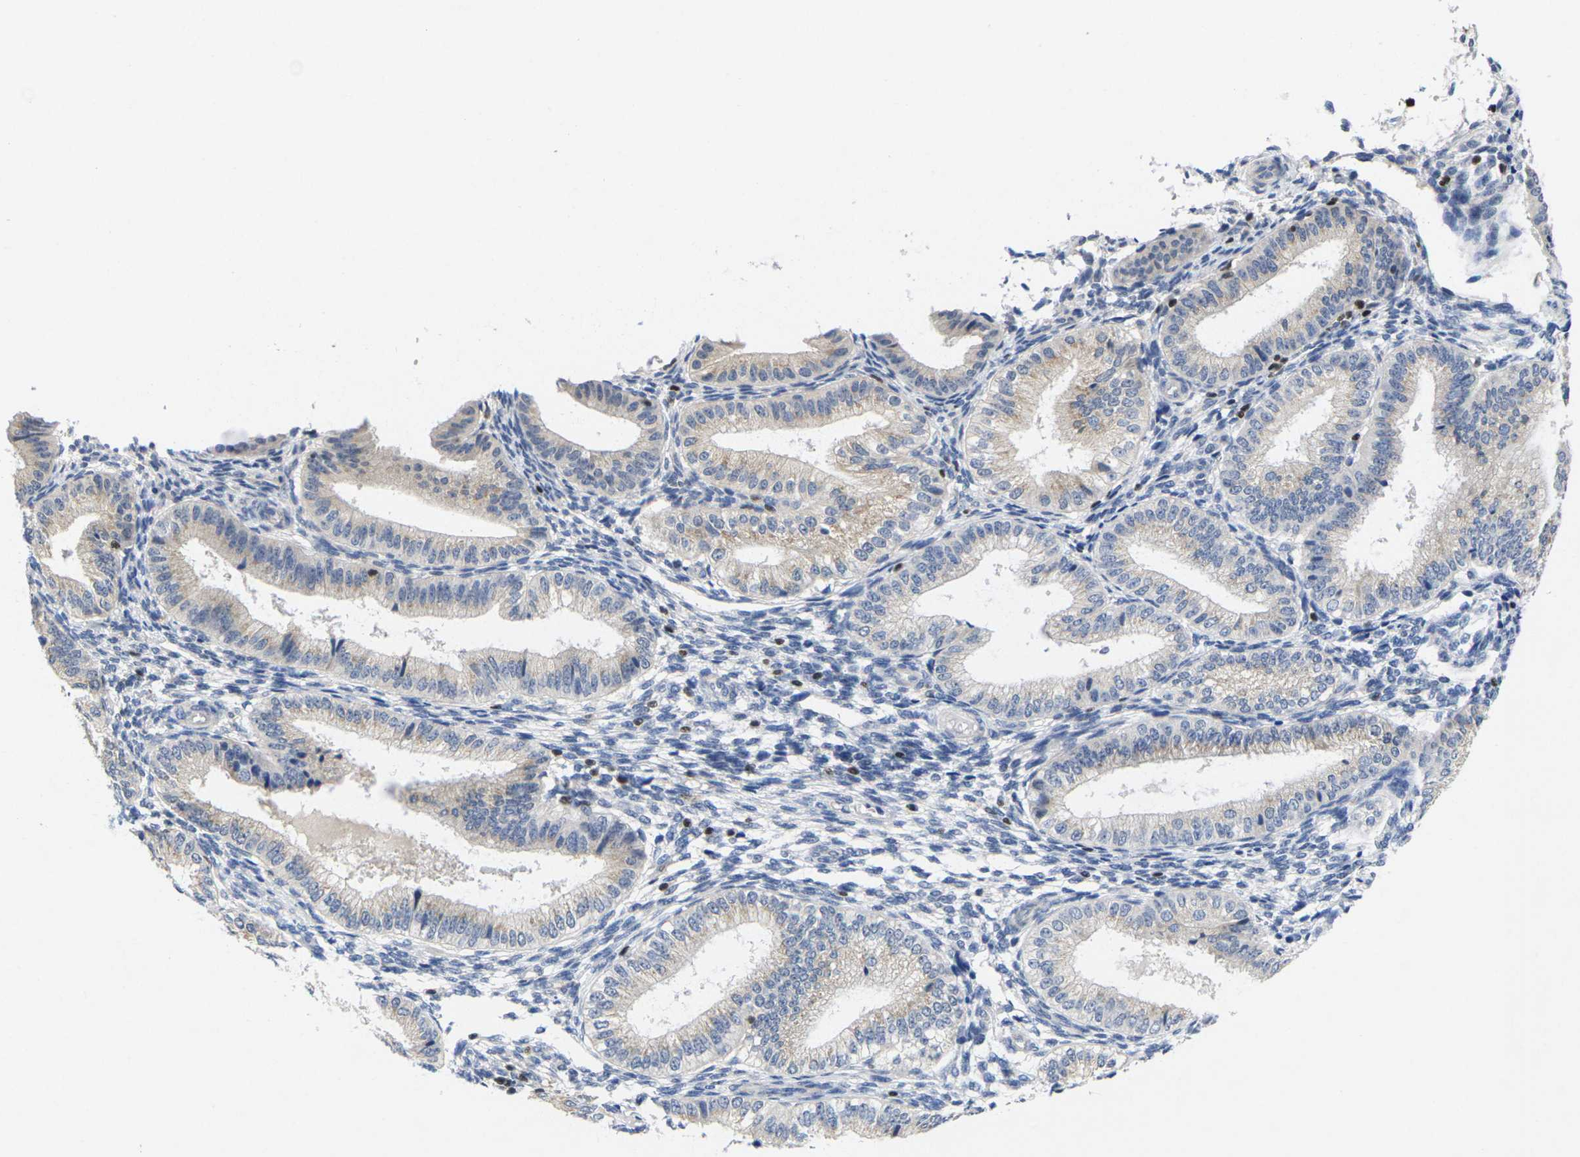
{"staining": {"intensity": "negative", "quantity": "none", "location": "none"}, "tissue": "endometrium", "cell_type": "Cells in endometrial stroma", "image_type": "normal", "snomed": [{"axis": "morphology", "description": "Normal tissue, NOS"}, {"axis": "topography", "description": "Endometrium"}], "caption": "Immunohistochemistry of unremarkable endometrium exhibits no staining in cells in endometrial stroma.", "gene": "IKZF1", "patient": {"sex": "female", "age": 39}}